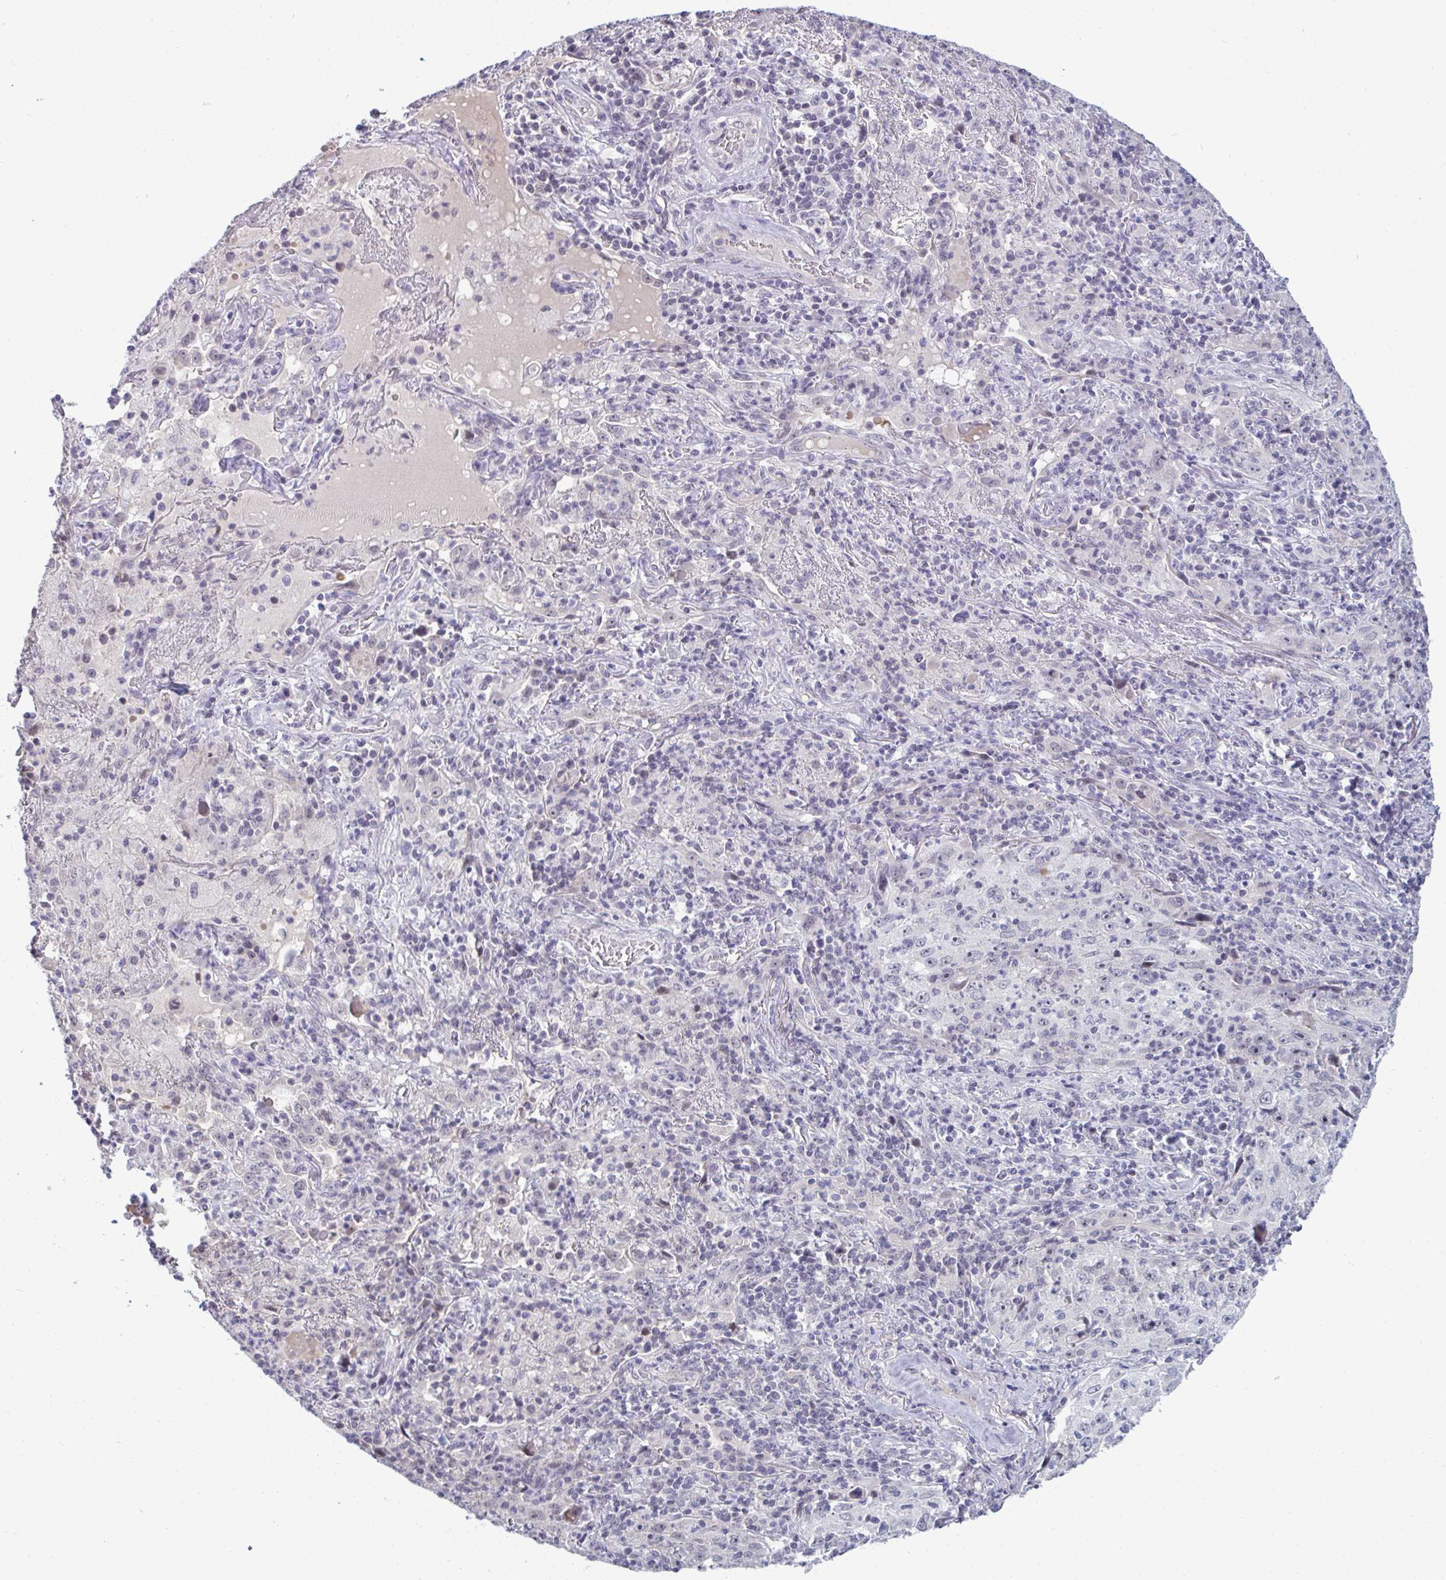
{"staining": {"intensity": "negative", "quantity": "none", "location": "none"}, "tissue": "lung cancer", "cell_type": "Tumor cells", "image_type": "cancer", "snomed": [{"axis": "morphology", "description": "Squamous cell carcinoma, NOS"}, {"axis": "topography", "description": "Lung"}], "caption": "There is no significant positivity in tumor cells of lung cancer. The staining is performed using DAB (3,3'-diaminobenzidine) brown chromogen with nuclei counter-stained in using hematoxylin.", "gene": "RNASEH1", "patient": {"sex": "male", "age": 71}}